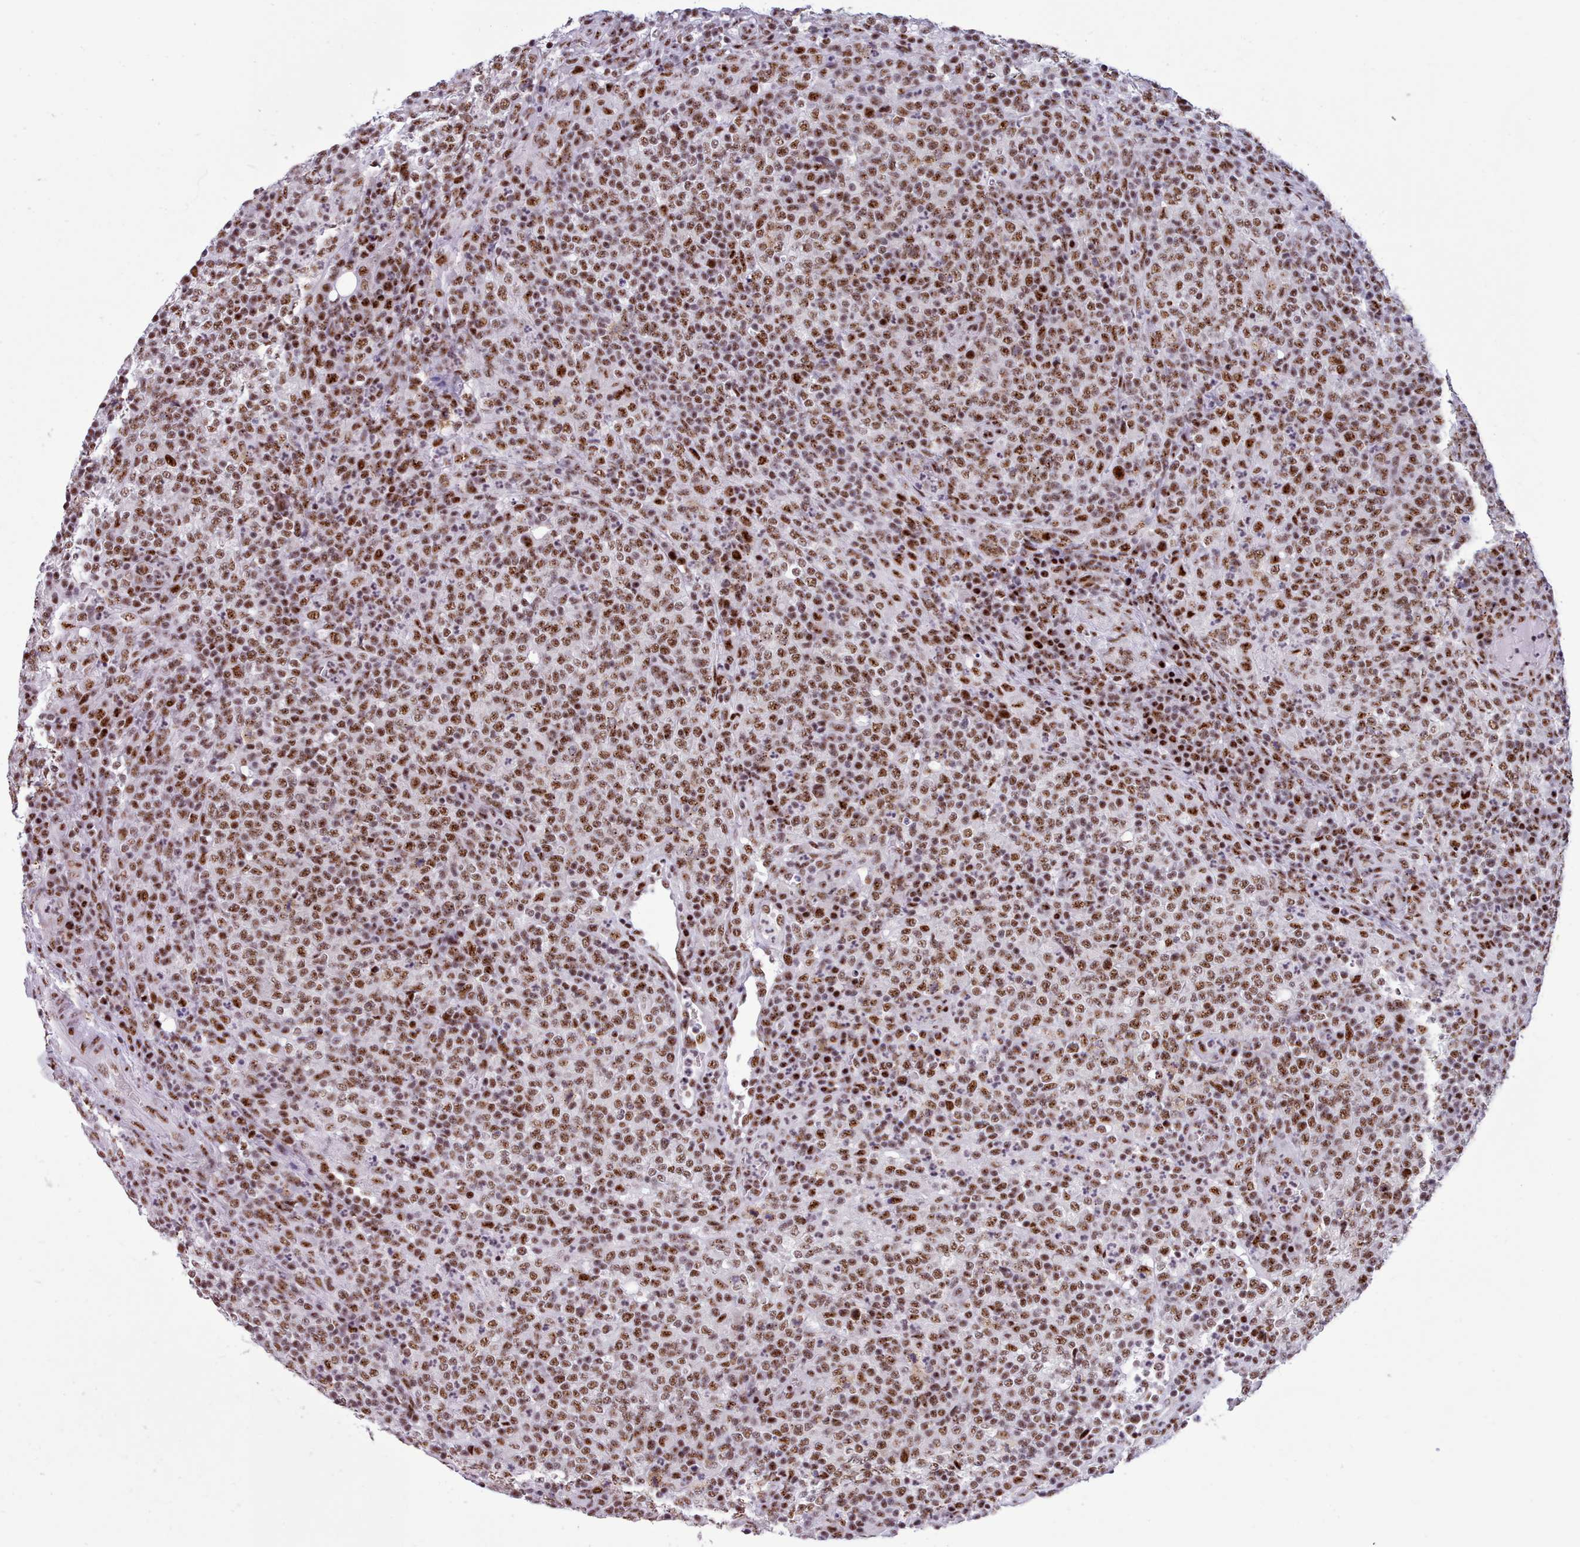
{"staining": {"intensity": "moderate", "quantity": ">75%", "location": "nuclear"}, "tissue": "lymphoma", "cell_type": "Tumor cells", "image_type": "cancer", "snomed": [{"axis": "morphology", "description": "Malignant lymphoma, non-Hodgkin's type, High grade"}, {"axis": "topography", "description": "Lymph node"}], "caption": "Immunohistochemical staining of human lymphoma shows medium levels of moderate nuclear positivity in about >75% of tumor cells. The staining was performed using DAB (3,3'-diaminobenzidine) to visualize the protein expression in brown, while the nuclei were stained in blue with hematoxylin (Magnification: 20x).", "gene": "TMEM35B", "patient": {"sex": "male", "age": 54}}